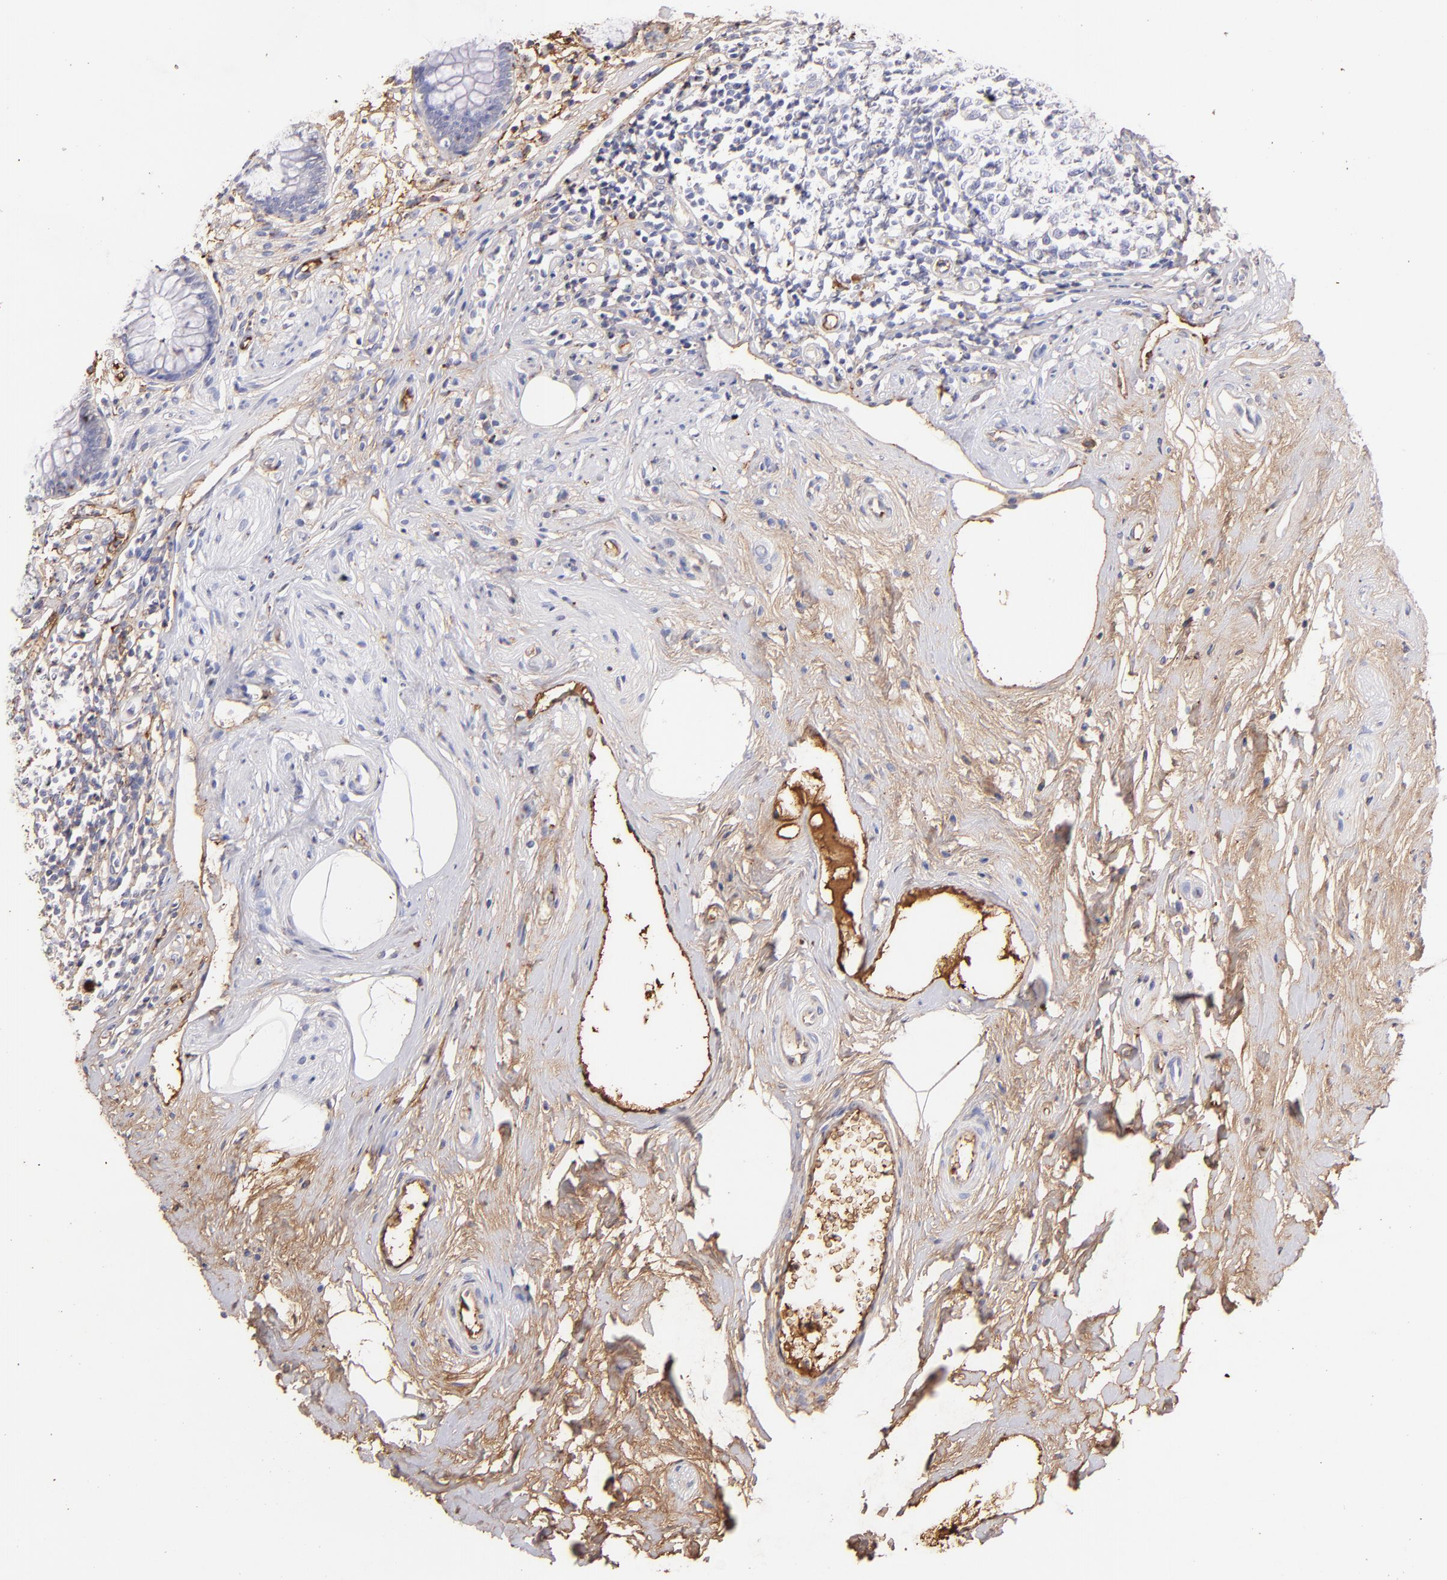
{"staining": {"intensity": "negative", "quantity": "none", "location": "none"}, "tissue": "appendix", "cell_type": "Glandular cells", "image_type": "normal", "snomed": [{"axis": "morphology", "description": "Normal tissue, NOS"}, {"axis": "topography", "description": "Appendix"}], "caption": "Histopathology image shows no significant protein staining in glandular cells of benign appendix.", "gene": "FGB", "patient": {"sex": "male", "age": 38}}